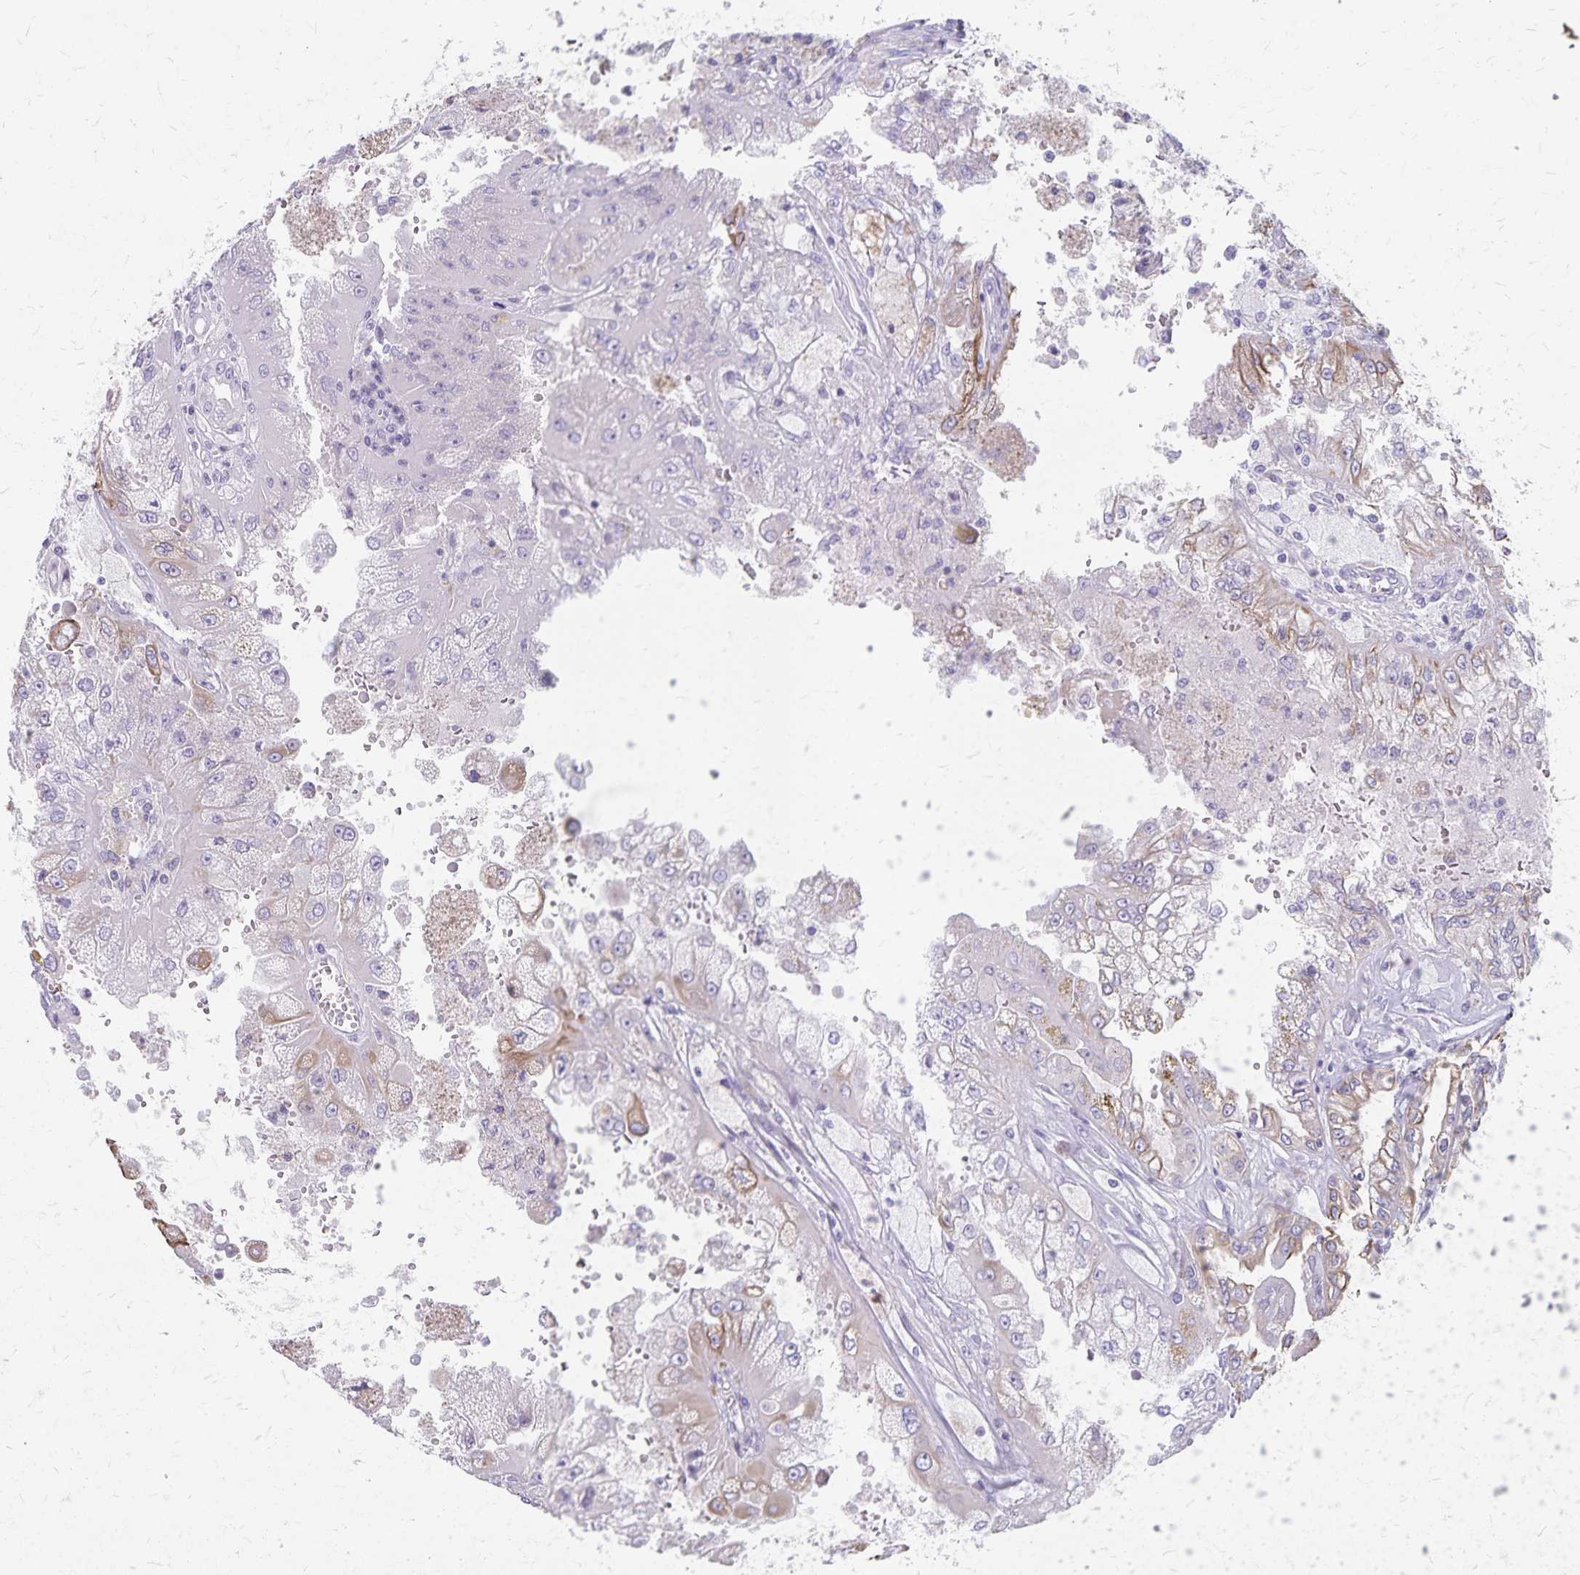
{"staining": {"intensity": "weak", "quantity": "<25%", "location": "cytoplasmic/membranous"}, "tissue": "renal cancer", "cell_type": "Tumor cells", "image_type": "cancer", "snomed": [{"axis": "morphology", "description": "Adenocarcinoma, NOS"}, {"axis": "topography", "description": "Kidney"}], "caption": "A high-resolution photomicrograph shows immunohistochemistry (IHC) staining of adenocarcinoma (renal), which shows no significant positivity in tumor cells.", "gene": "GPBAR1", "patient": {"sex": "male", "age": 58}}